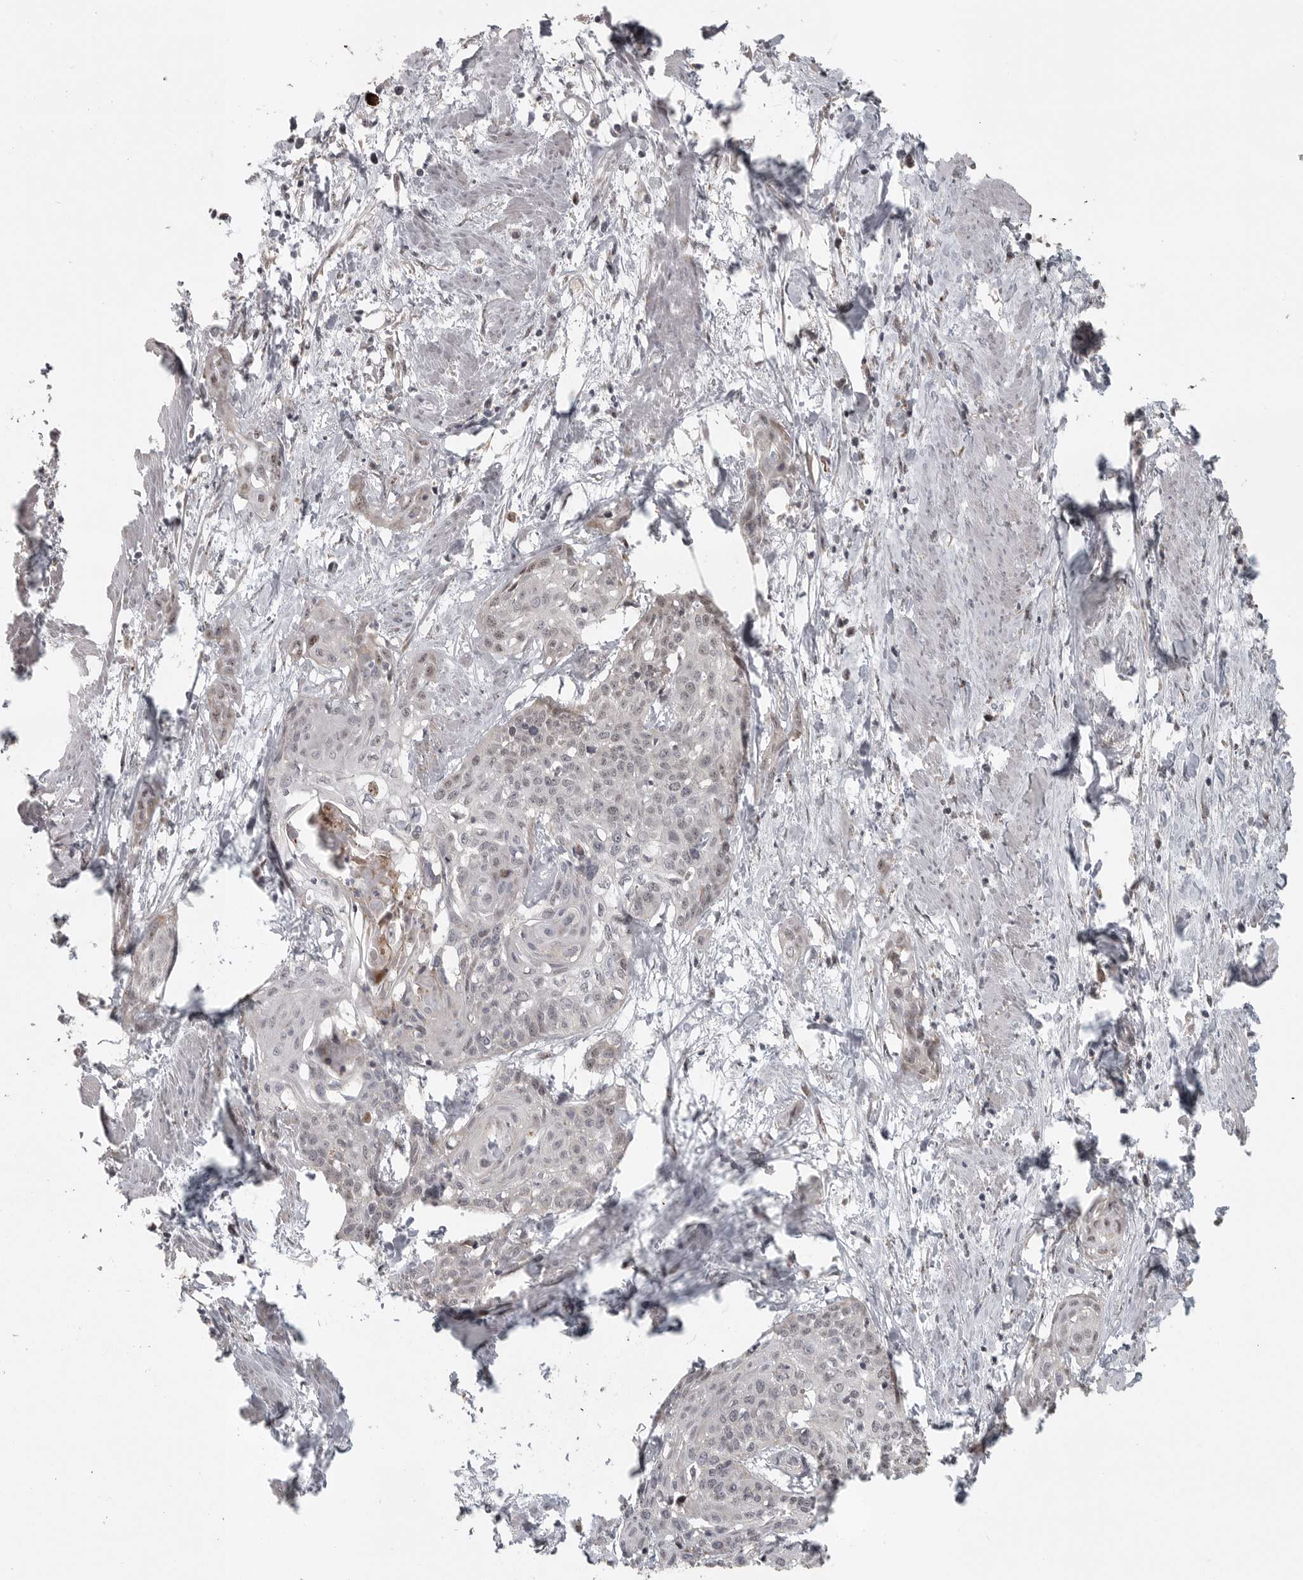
{"staining": {"intensity": "negative", "quantity": "none", "location": "none"}, "tissue": "cervical cancer", "cell_type": "Tumor cells", "image_type": "cancer", "snomed": [{"axis": "morphology", "description": "Squamous cell carcinoma, NOS"}, {"axis": "topography", "description": "Cervix"}], "caption": "Immunohistochemistry (IHC) micrograph of human cervical cancer (squamous cell carcinoma) stained for a protein (brown), which reveals no positivity in tumor cells.", "gene": "POLE2", "patient": {"sex": "female", "age": 57}}